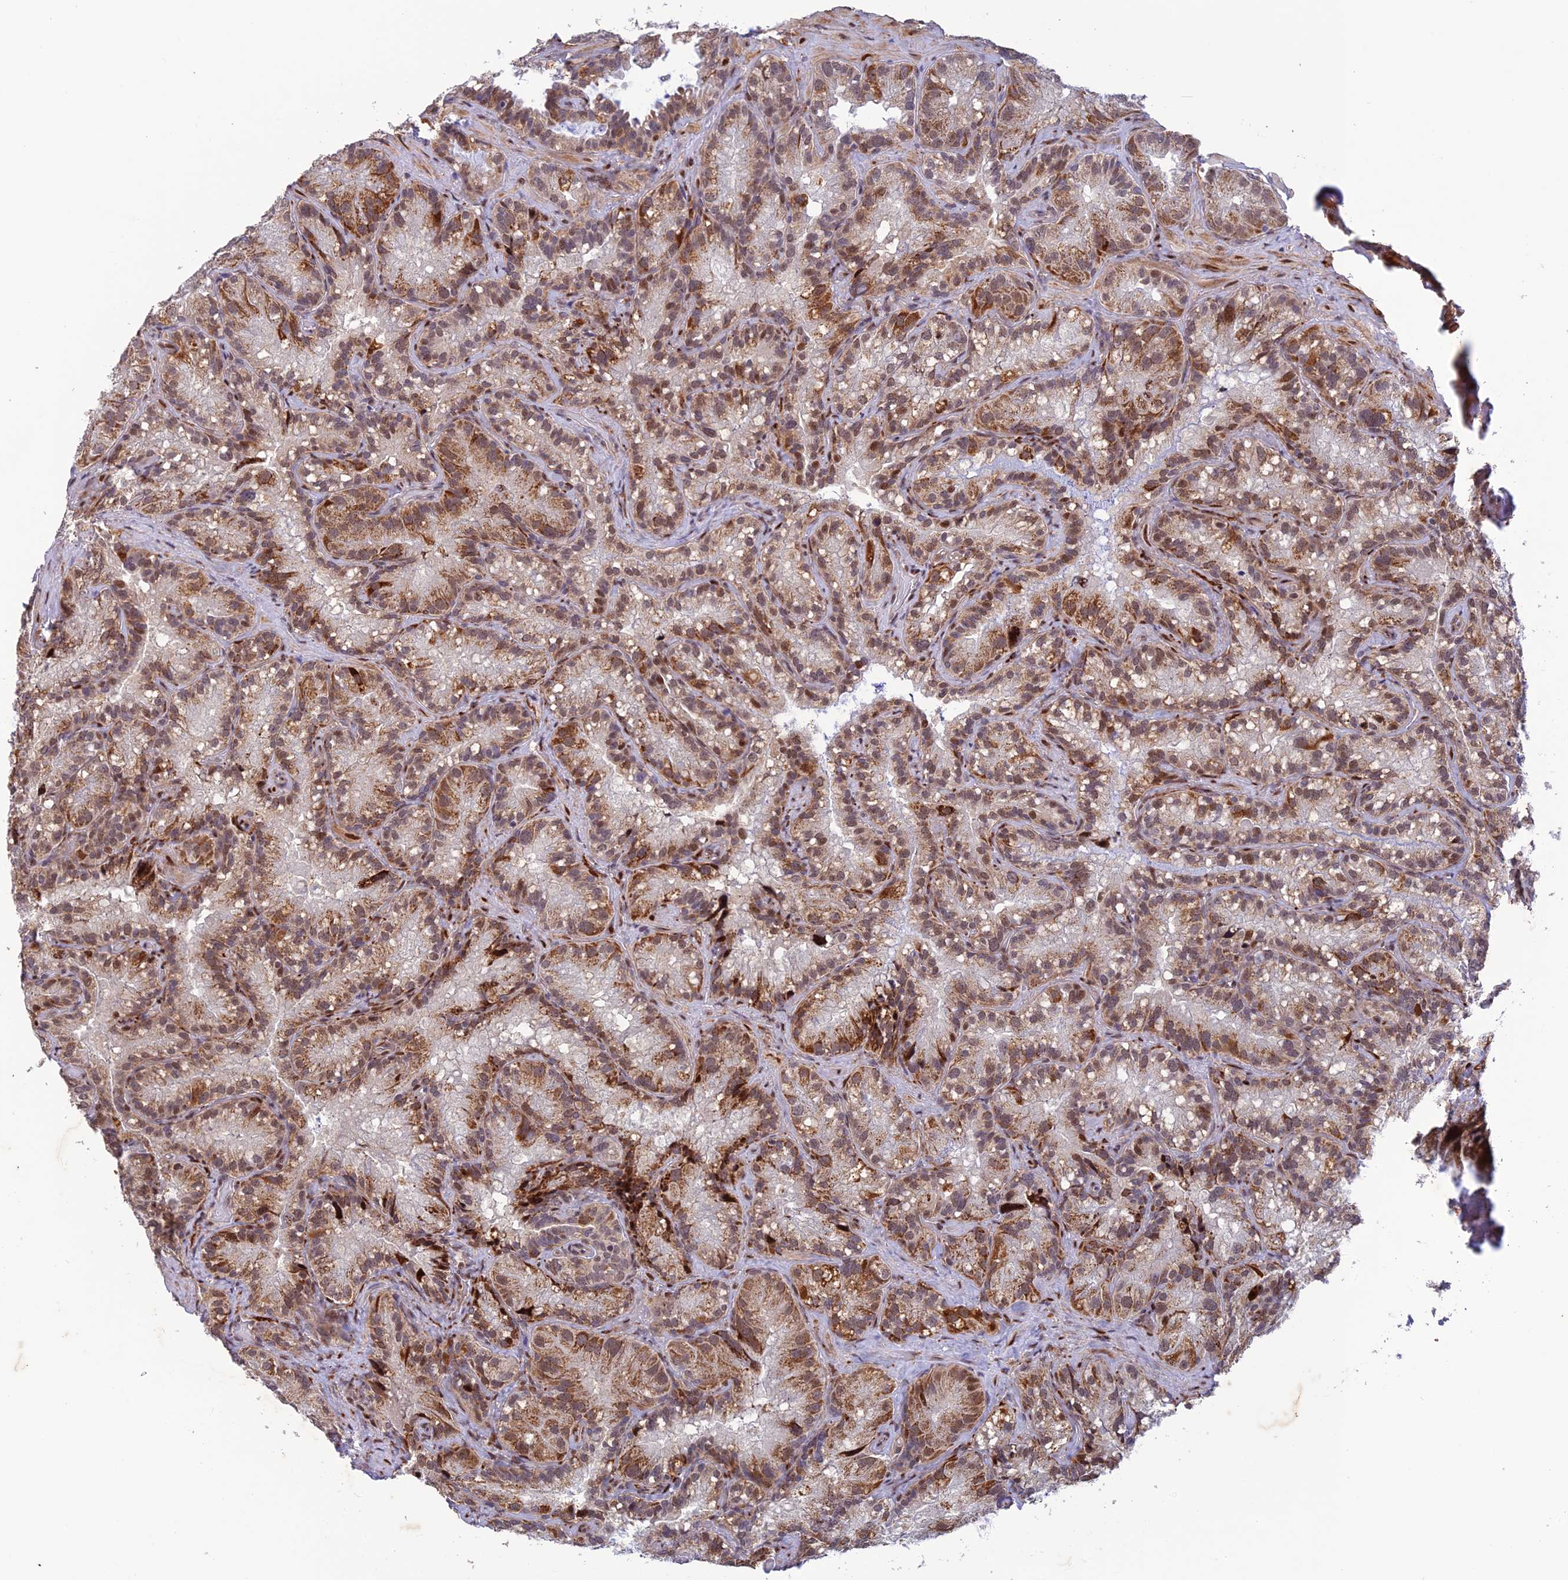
{"staining": {"intensity": "moderate", "quantity": ">75%", "location": "cytoplasmic/membranous"}, "tissue": "seminal vesicle", "cell_type": "Glandular cells", "image_type": "normal", "snomed": [{"axis": "morphology", "description": "Normal tissue, NOS"}, {"axis": "topography", "description": "Prostate"}, {"axis": "topography", "description": "Seminal veicle"}], "caption": "Protein analysis of unremarkable seminal vesicle demonstrates moderate cytoplasmic/membranous expression in about >75% of glandular cells. (brown staining indicates protein expression, while blue staining denotes nuclei).", "gene": "WDR55", "patient": {"sex": "male", "age": 68}}